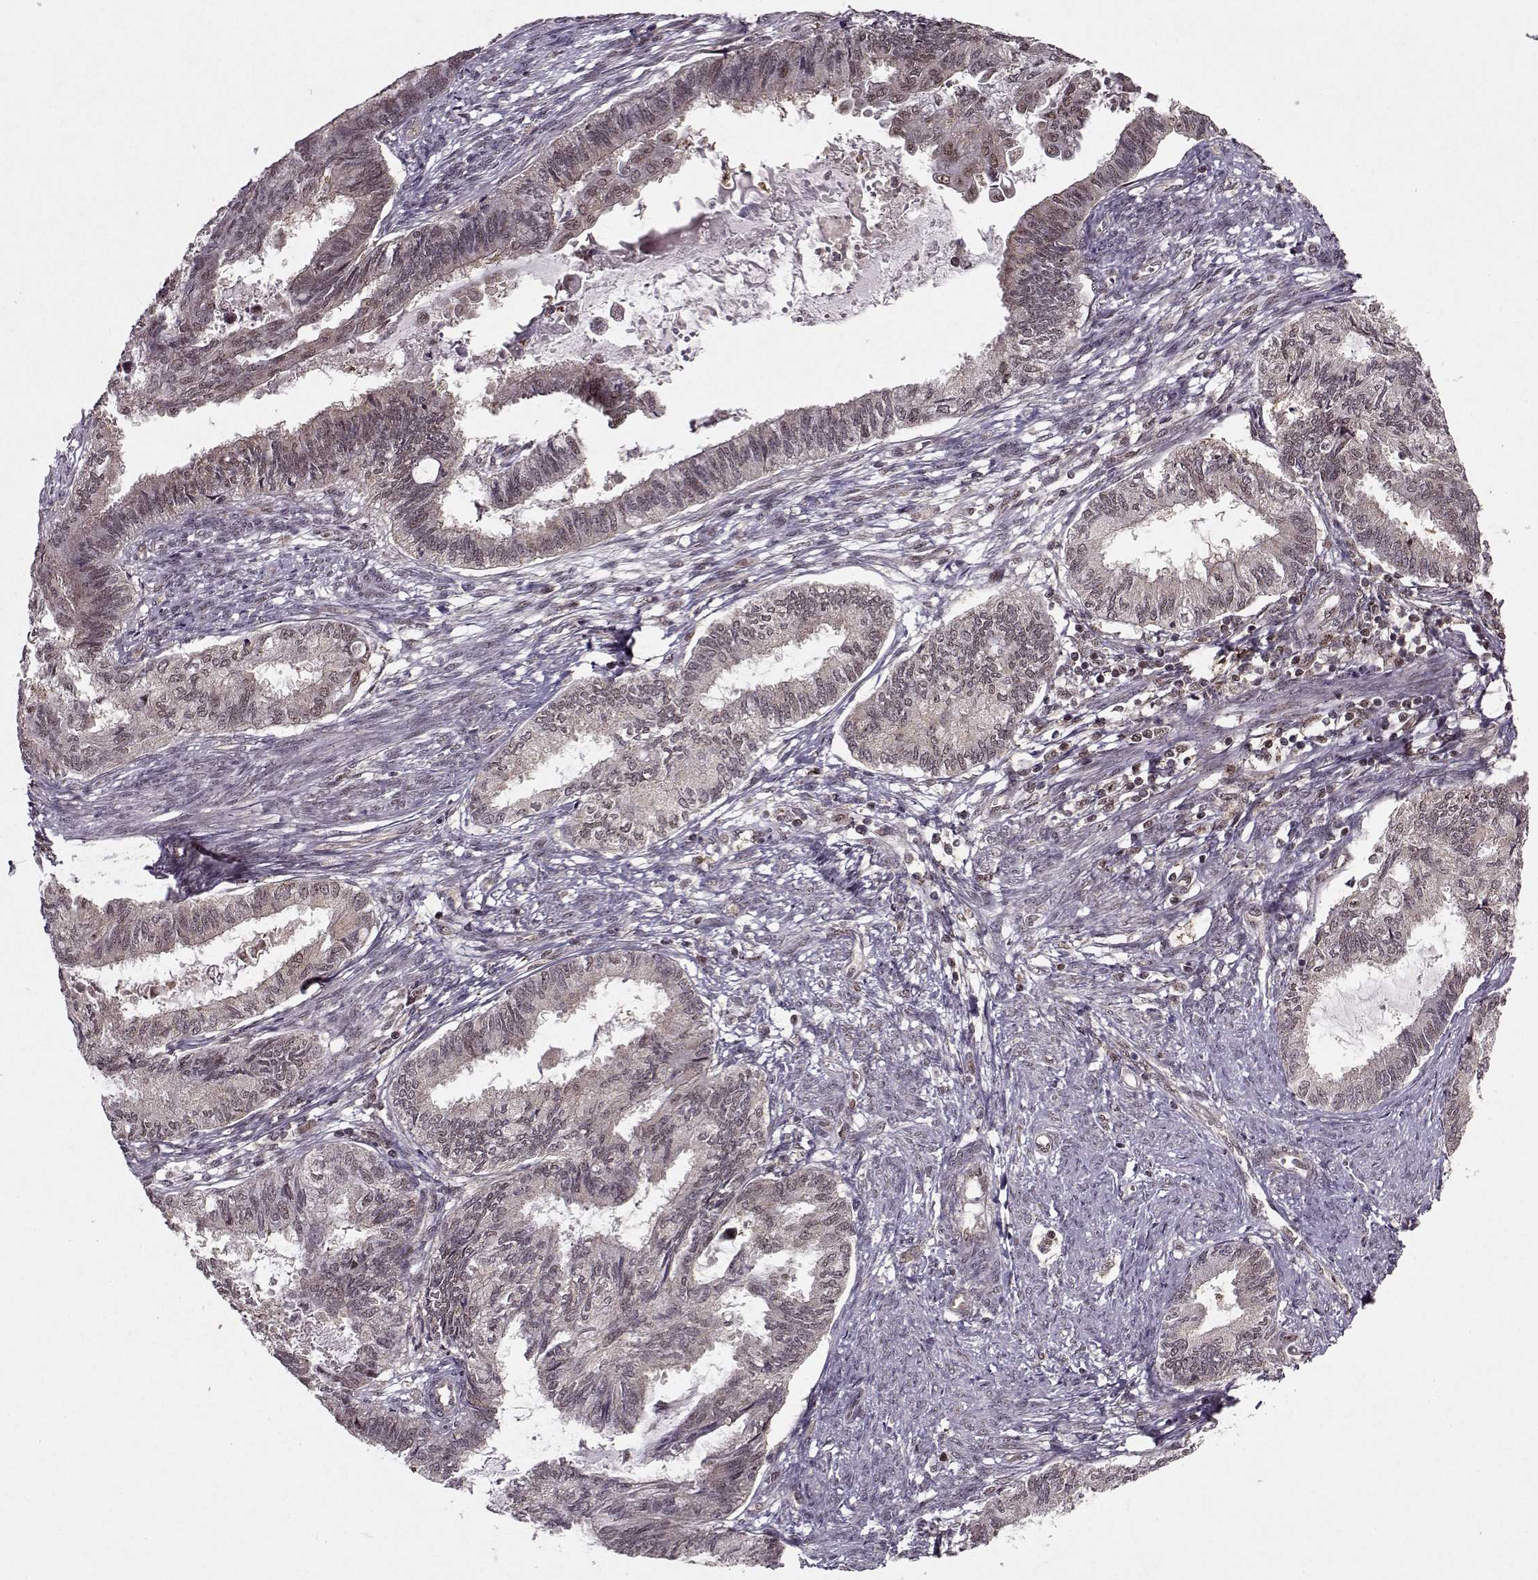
{"staining": {"intensity": "negative", "quantity": "none", "location": "none"}, "tissue": "endometrial cancer", "cell_type": "Tumor cells", "image_type": "cancer", "snomed": [{"axis": "morphology", "description": "Adenocarcinoma, NOS"}, {"axis": "topography", "description": "Endometrium"}], "caption": "High power microscopy micrograph of an immunohistochemistry (IHC) image of endometrial cancer, revealing no significant positivity in tumor cells.", "gene": "PSMA7", "patient": {"sex": "female", "age": 86}}